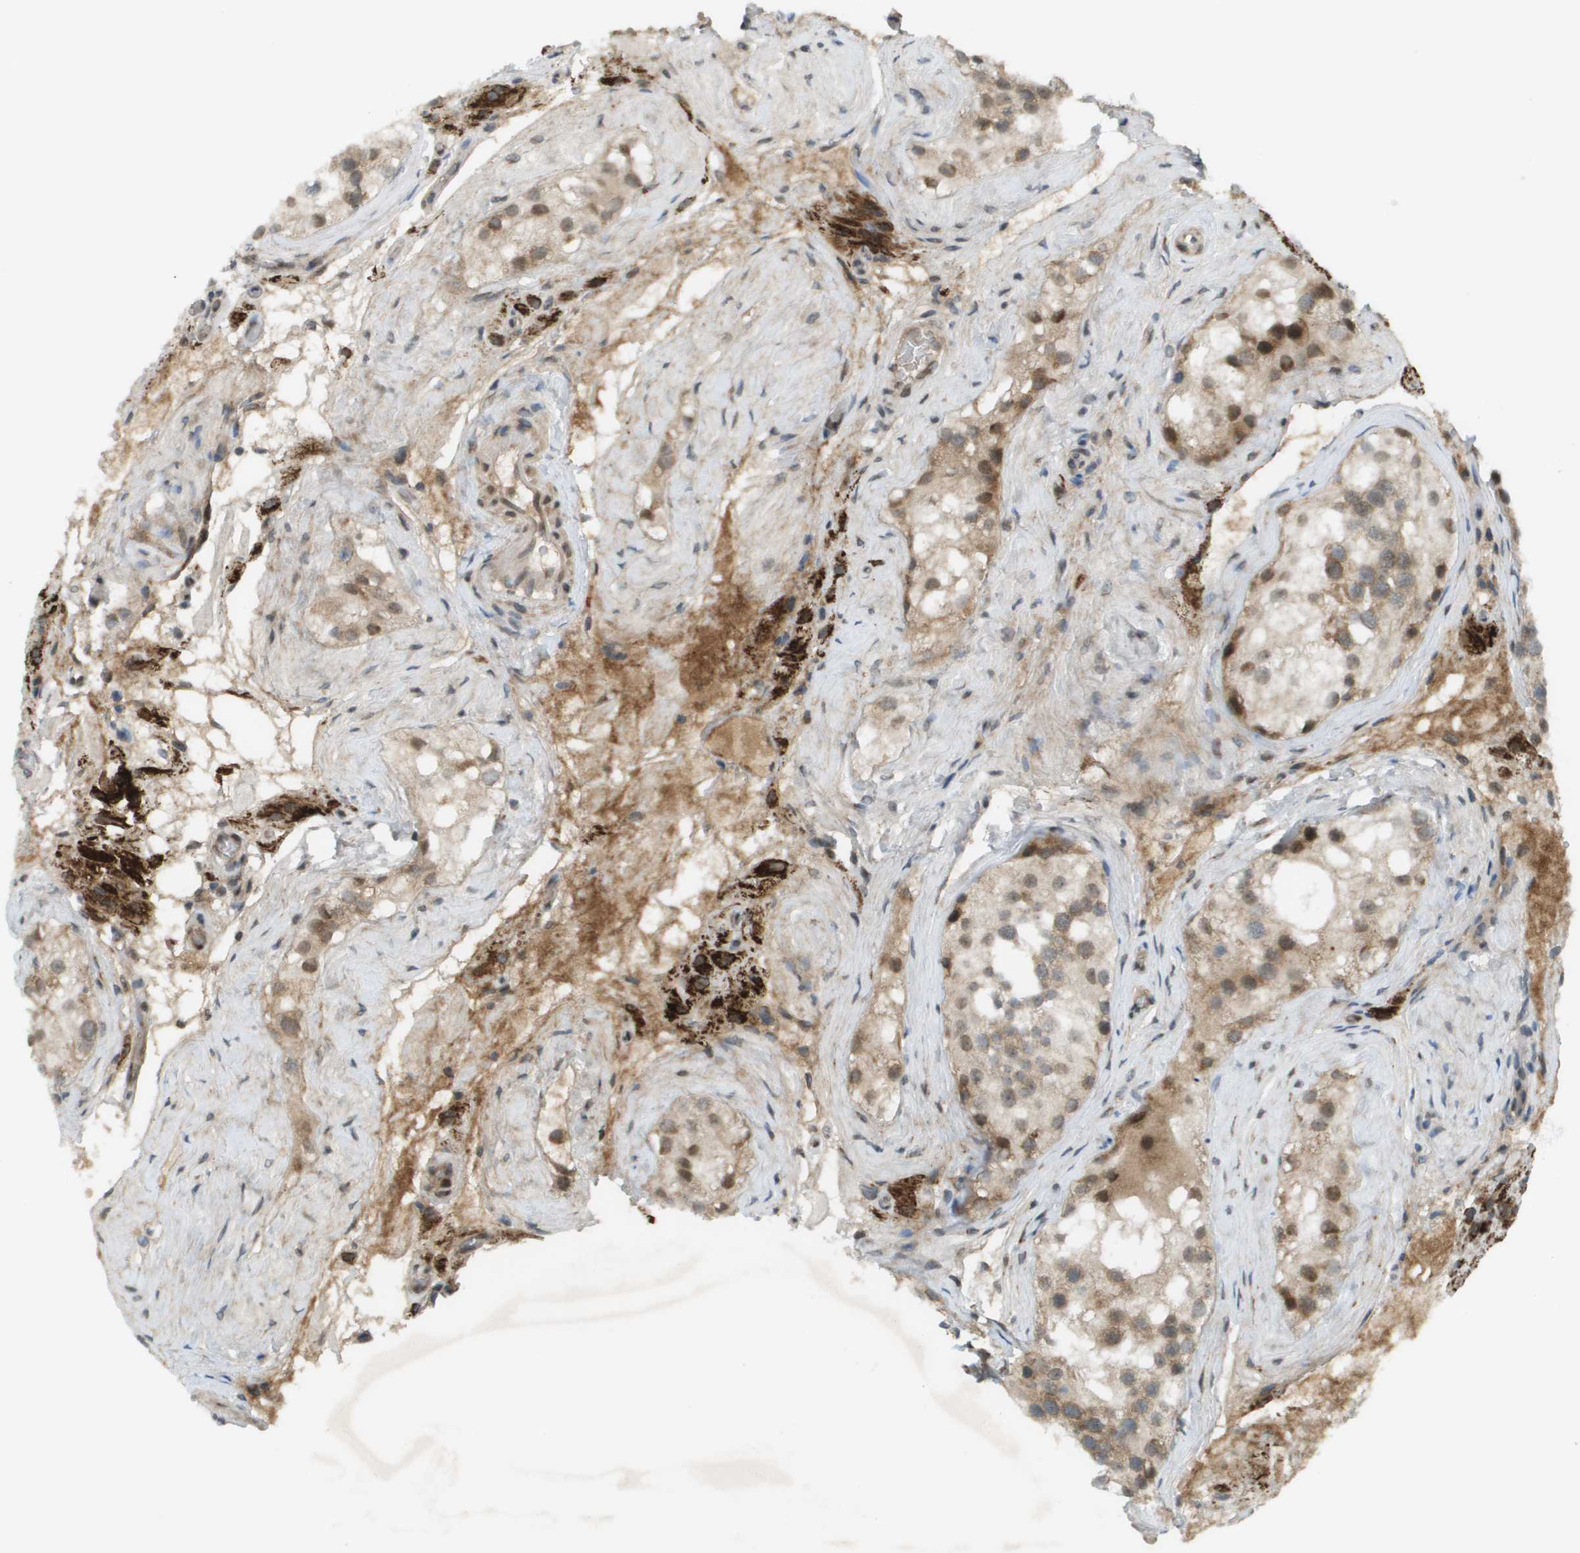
{"staining": {"intensity": "moderate", "quantity": ">75%", "location": "cytoplasmic/membranous,nuclear"}, "tissue": "testis", "cell_type": "Cells in seminiferous ducts", "image_type": "normal", "snomed": [{"axis": "morphology", "description": "Normal tissue, NOS"}, {"axis": "morphology", "description": "Seminoma, NOS"}, {"axis": "topography", "description": "Testis"}], "caption": "Testis stained with DAB (3,3'-diaminobenzidine) IHC exhibits medium levels of moderate cytoplasmic/membranous,nuclear positivity in approximately >75% of cells in seminiferous ducts.", "gene": "CACNB4", "patient": {"sex": "male", "age": 71}}